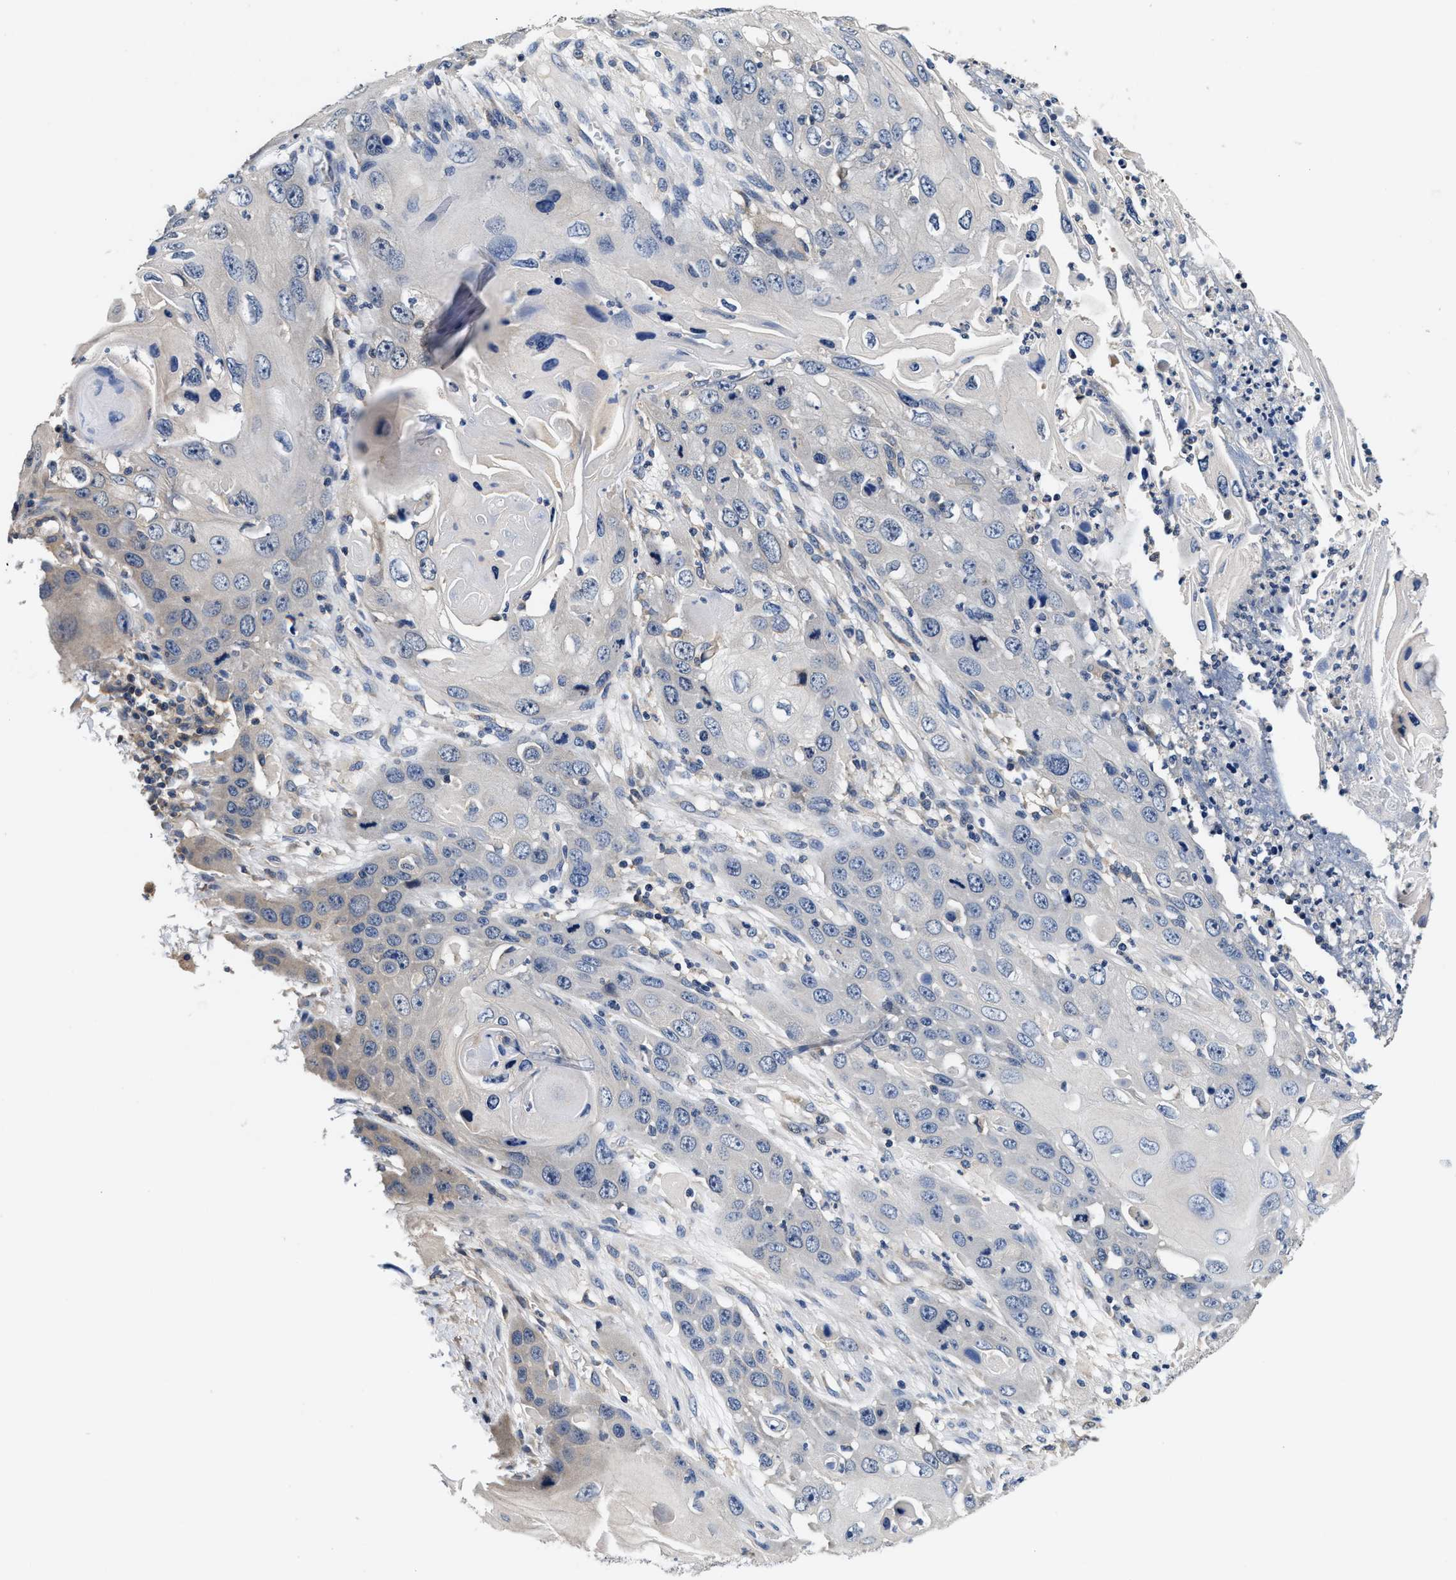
{"staining": {"intensity": "negative", "quantity": "none", "location": "none"}, "tissue": "skin cancer", "cell_type": "Tumor cells", "image_type": "cancer", "snomed": [{"axis": "morphology", "description": "Squamous cell carcinoma, NOS"}, {"axis": "topography", "description": "Skin"}], "caption": "Tumor cells show no significant protein staining in skin cancer (squamous cell carcinoma).", "gene": "ANKIB1", "patient": {"sex": "male", "age": 55}}